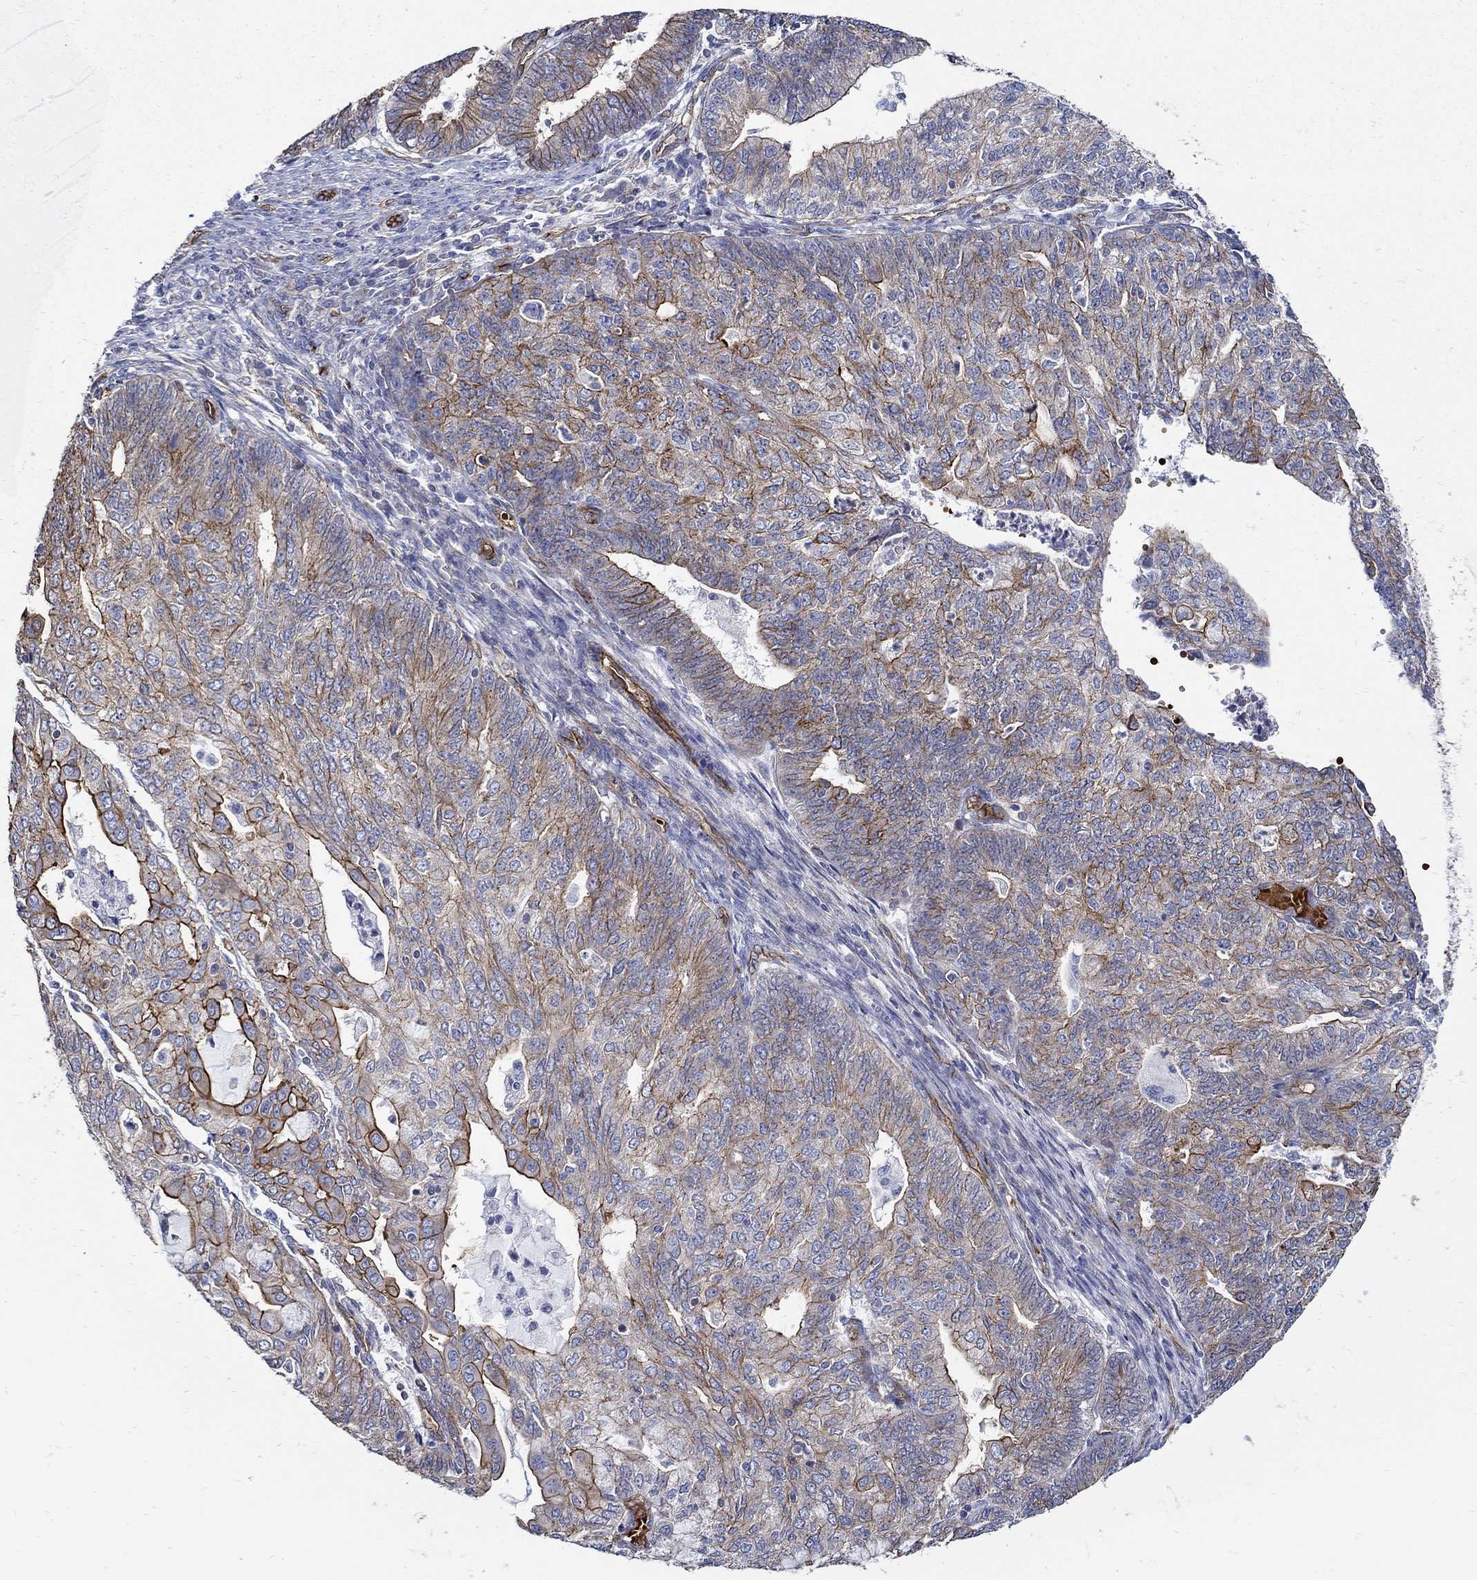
{"staining": {"intensity": "strong", "quantity": "25%-75%", "location": "cytoplasmic/membranous"}, "tissue": "endometrial cancer", "cell_type": "Tumor cells", "image_type": "cancer", "snomed": [{"axis": "morphology", "description": "Adenocarcinoma, NOS"}, {"axis": "topography", "description": "Endometrium"}], "caption": "IHC of human endometrial cancer (adenocarcinoma) displays high levels of strong cytoplasmic/membranous expression in approximately 25%-75% of tumor cells.", "gene": "APBB3", "patient": {"sex": "female", "age": 82}}